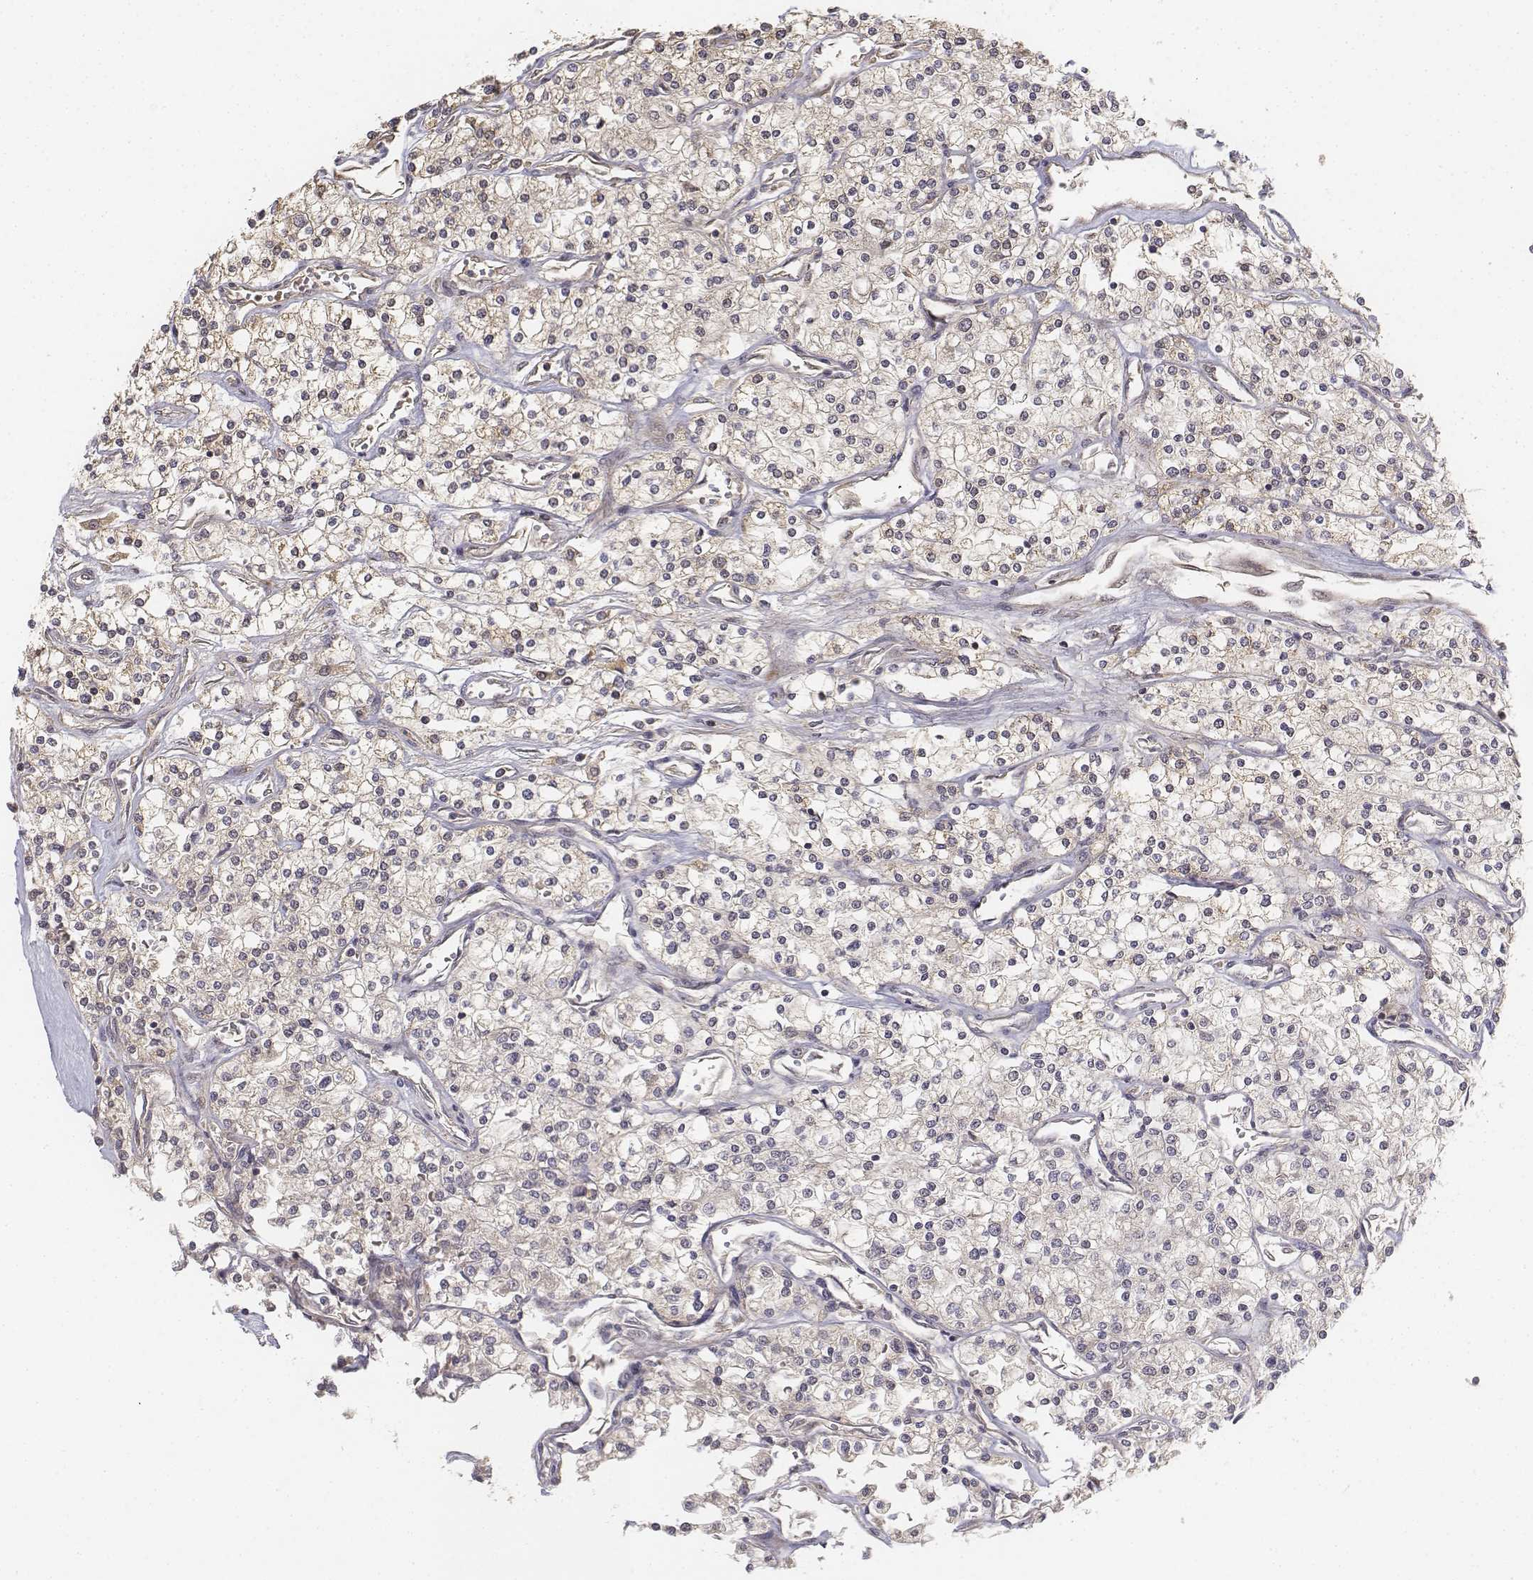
{"staining": {"intensity": "weak", "quantity": "<25%", "location": "cytoplasmic/membranous"}, "tissue": "renal cancer", "cell_type": "Tumor cells", "image_type": "cancer", "snomed": [{"axis": "morphology", "description": "Adenocarcinoma, NOS"}, {"axis": "topography", "description": "Kidney"}], "caption": "Tumor cells show no significant protein positivity in renal cancer (adenocarcinoma).", "gene": "FBXO21", "patient": {"sex": "male", "age": 80}}